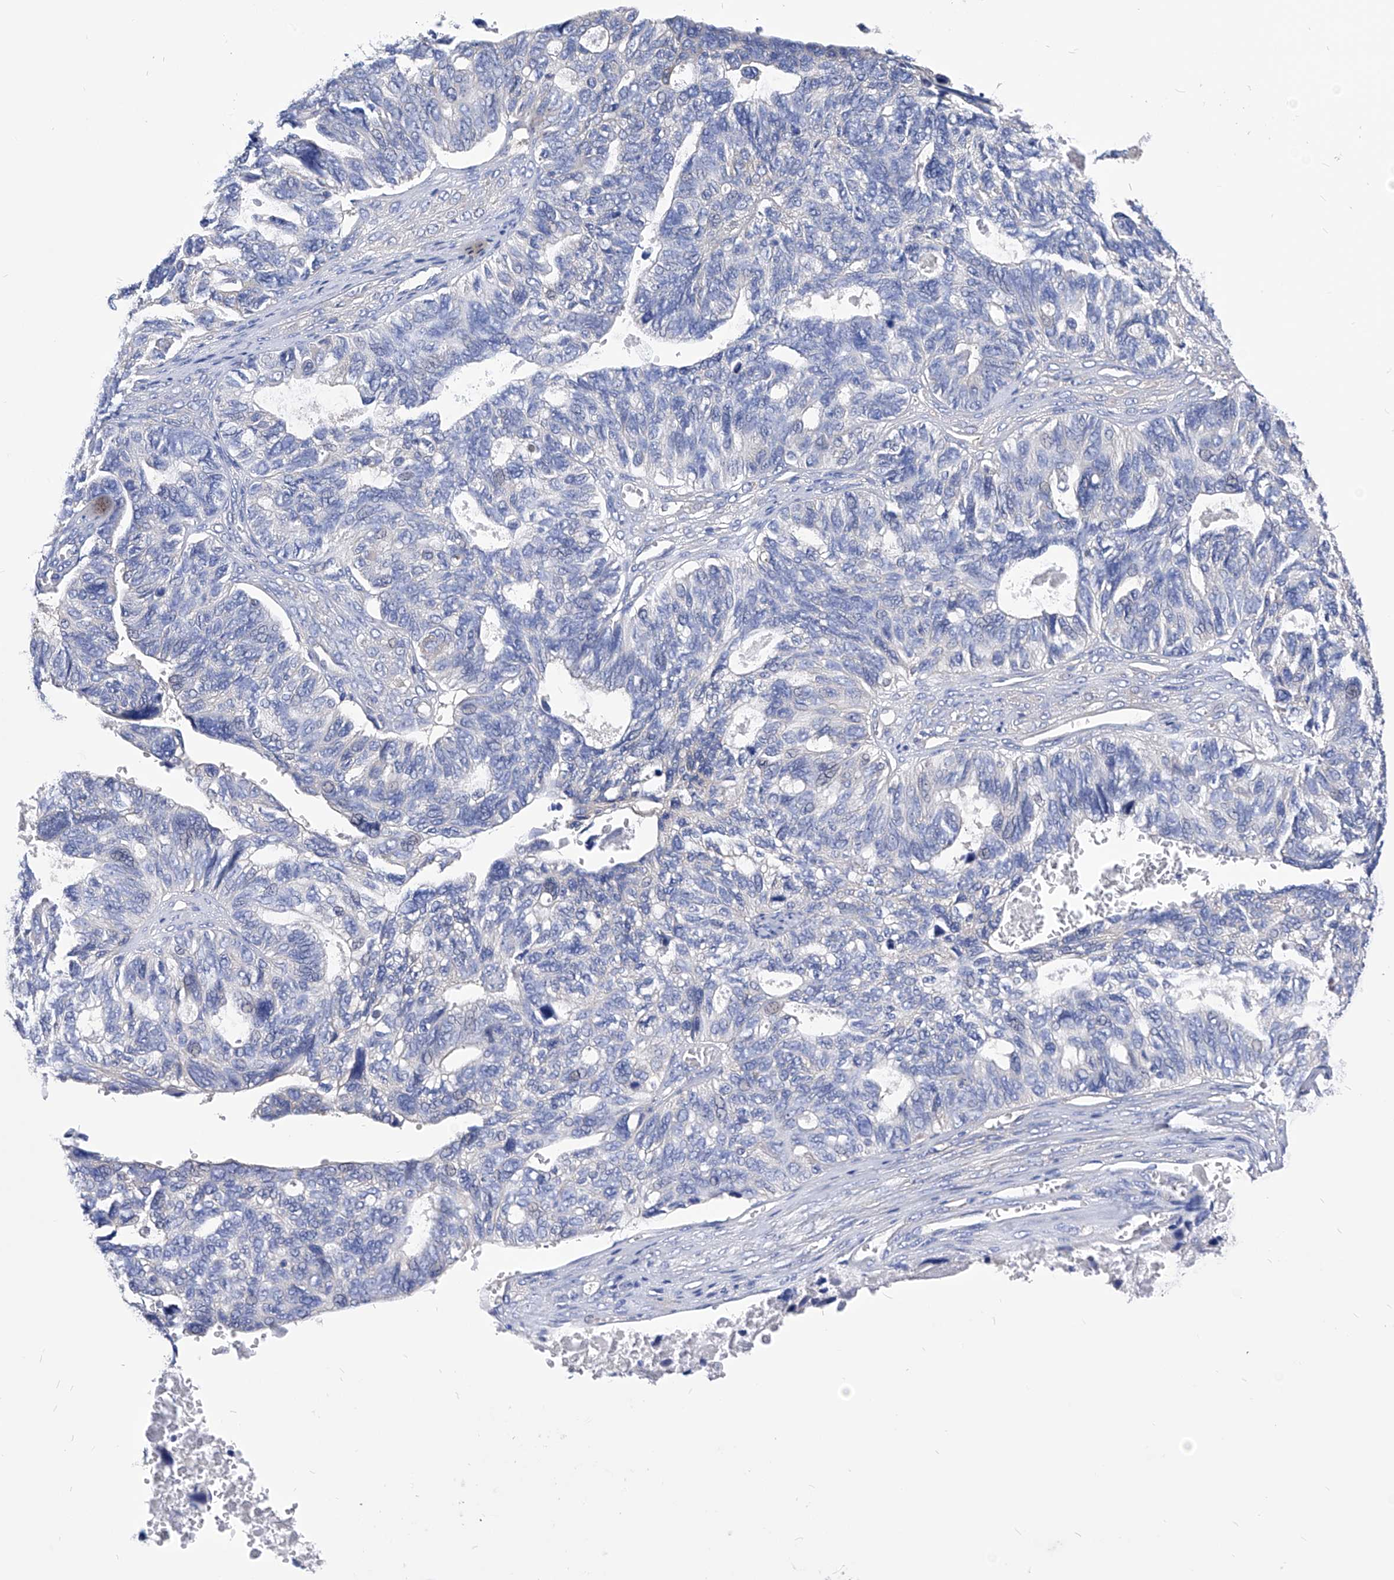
{"staining": {"intensity": "negative", "quantity": "none", "location": "none"}, "tissue": "ovarian cancer", "cell_type": "Tumor cells", "image_type": "cancer", "snomed": [{"axis": "morphology", "description": "Cystadenocarcinoma, serous, NOS"}, {"axis": "topography", "description": "Ovary"}], "caption": "Human serous cystadenocarcinoma (ovarian) stained for a protein using immunohistochemistry (IHC) shows no staining in tumor cells.", "gene": "XPNPEP1", "patient": {"sex": "female", "age": 79}}